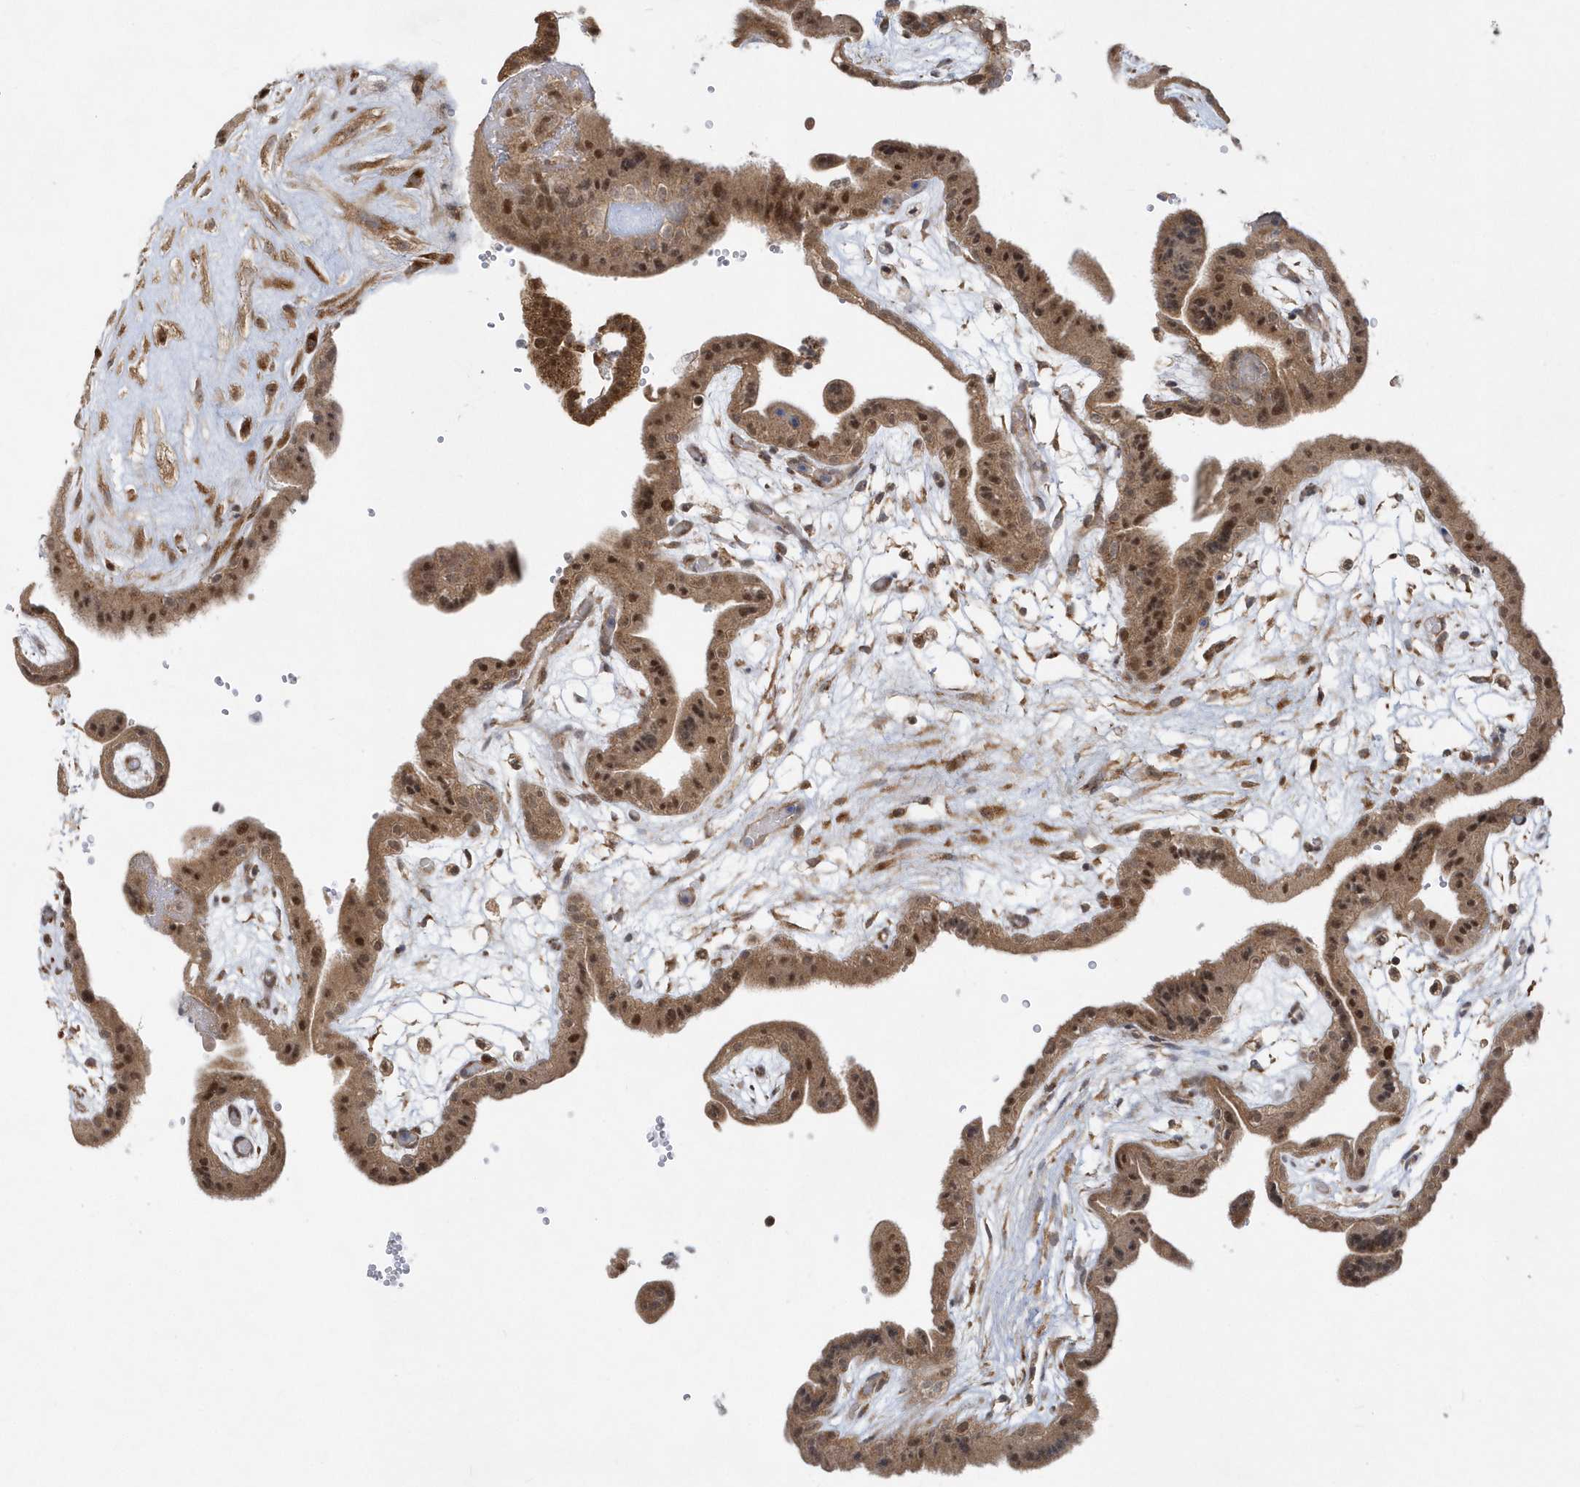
{"staining": {"intensity": "moderate", "quantity": ">75%", "location": "cytoplasmic/membranous,nuclear"}, "tissue": "placenta", "cell_type": "Trophoblastic cells", "image_type": "normal", "snomed": [{"axis": "morphology", "description": "Normal tissue, NOS"}, {"axis": "topography", "description": "Placenta"}], "caption": "An image showing moderate cytoplasmic/membranous,nuclear positivity in approximately >75% of trophoblastic cells in unremarkable placenta, as visualized by brown immunohistochemical staining.", "gene": "MXI1", "patient": {"sex": "female", "age": 18}}